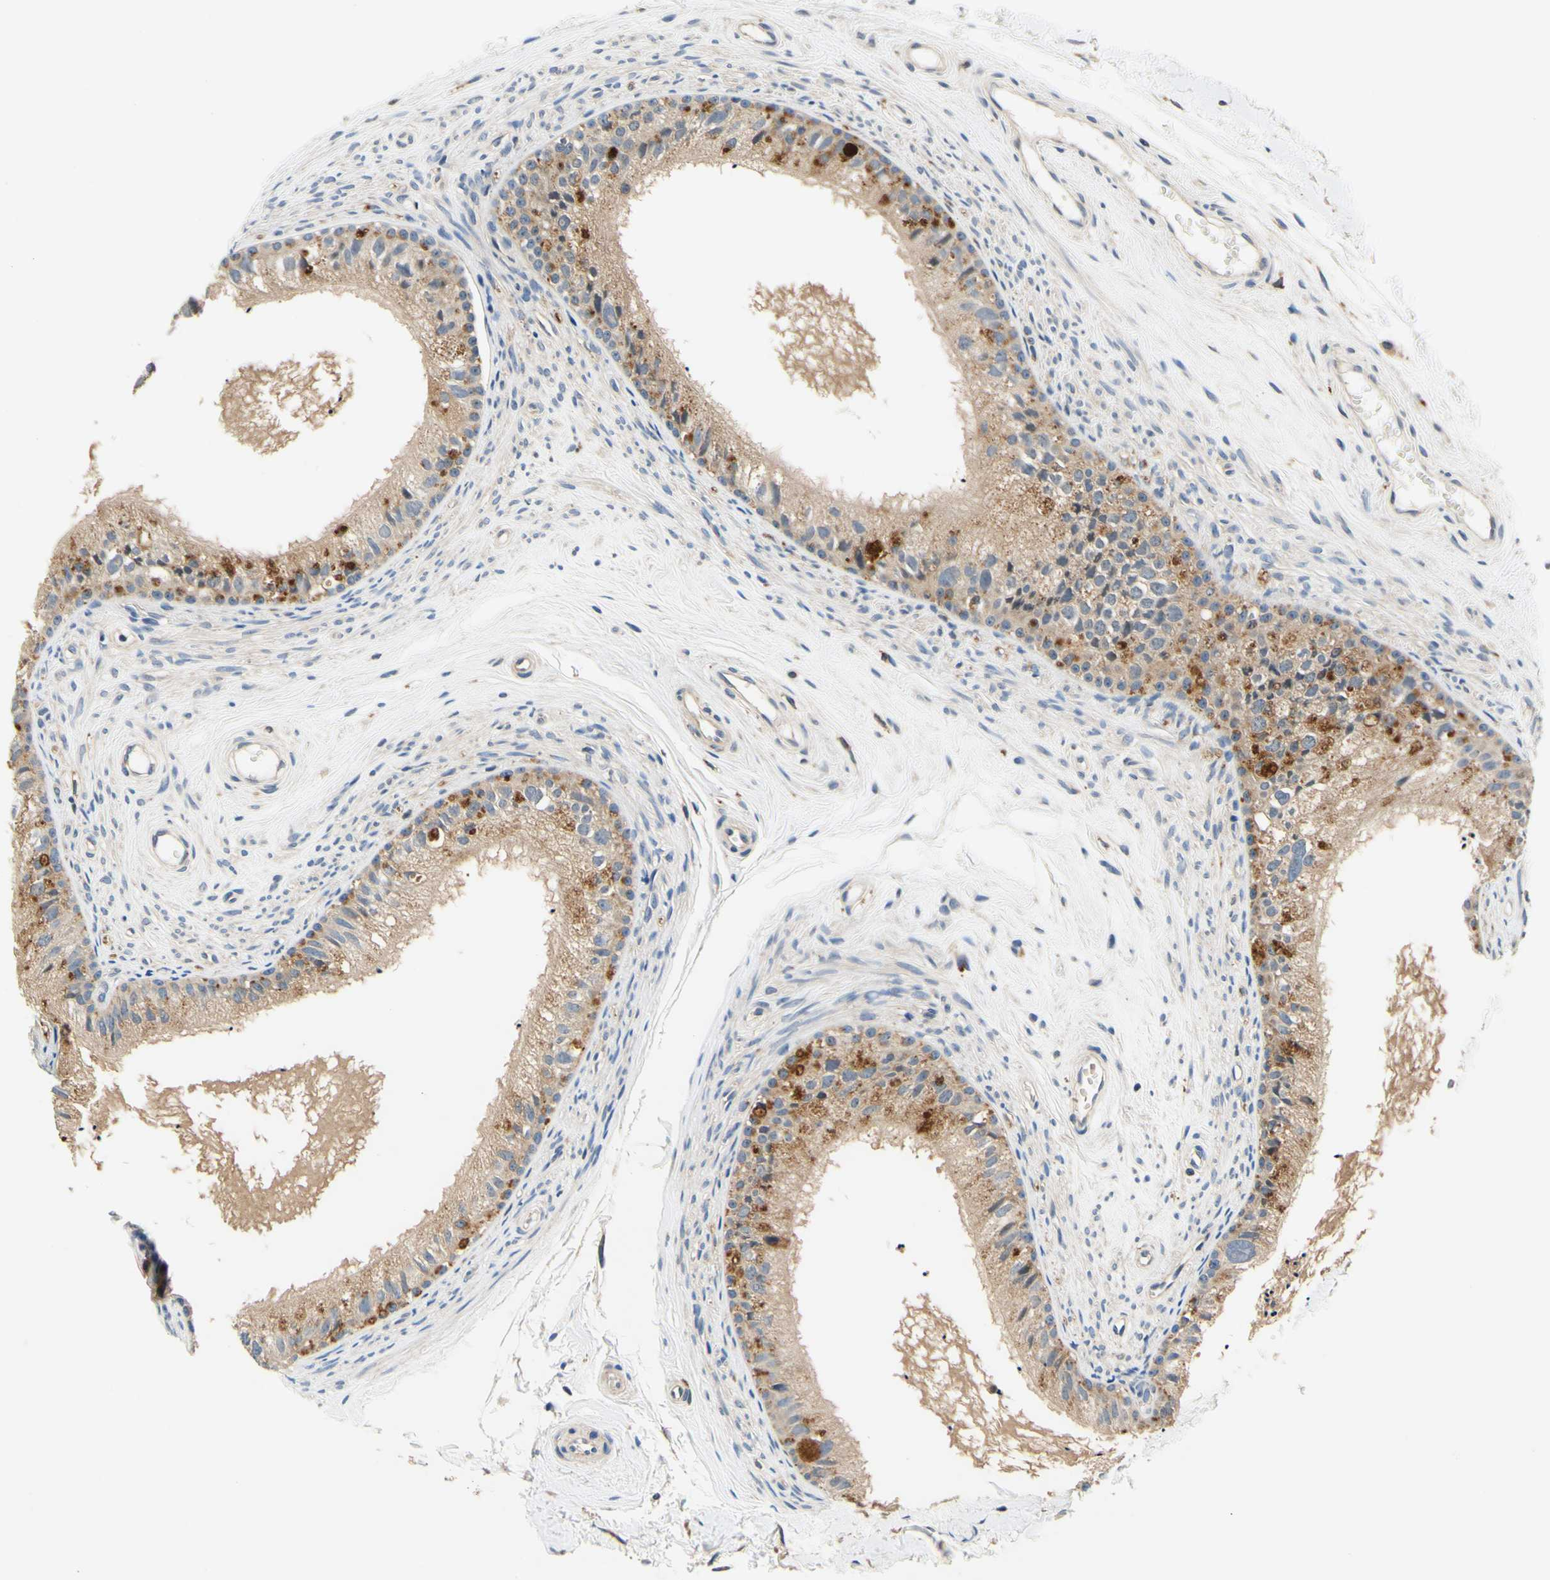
{"staining": {"intensity": "weak", "quantity": ">75%", "location": "cytoplasmic/membranous"}, "tissue": "epididymis", "cell_type": "Glandular cells", "image_type": "normal", "snomed": [{"axis": "morphology", "description": "Normal tissue, NOS"}, {"axis": "topography", "description": "Epididymis"}], "caption": "Brown immunohistochemical staining in unremarkable human epididymis exhibits weak cytoplasmic/membranous expression in about >75% of glandular cells. The staining is performed using DAB brown chromogen to label protein expression. The nuclei are counter-stained blue using hematoxylin.", "gene": "PLA2G4A", "patient": {"sex": "male", "age": 56}}